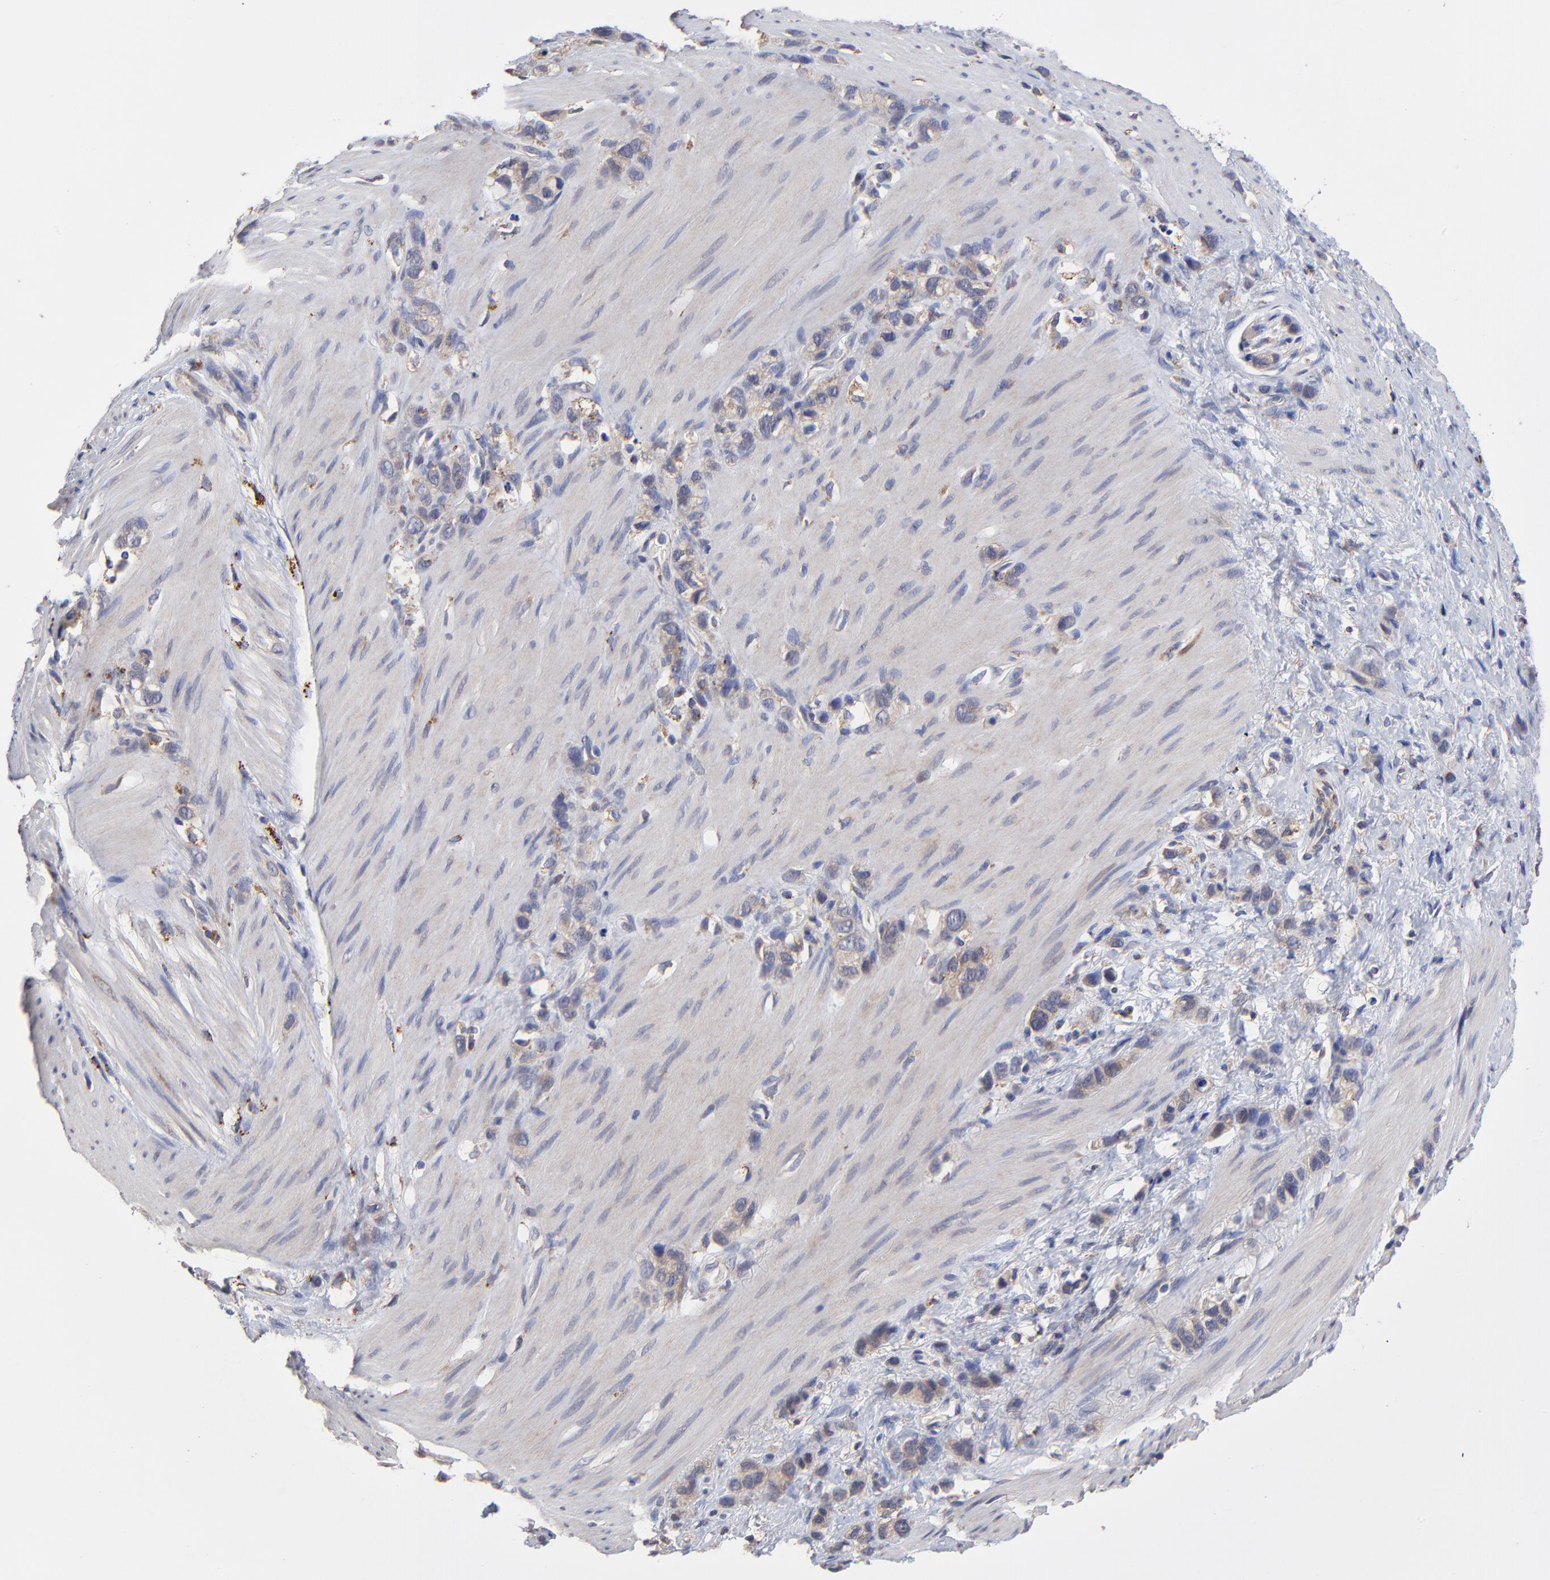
{"staining": {"intensity": "weak", "quantity": "25%-75%", "location": "cytoplasmic/membranous"}, "tissue": "stomach cancer", "cell_type": "Tumor cells", "image_type": "cancer", "snomed": [{"axis": "morphology", "description": "Normal tissue, NOS"}, {"axis": "morphology", "description": "Adenocarcinoma, NOS"}, {"axis": "morphology", "description": "Adenocarcinoma, High grade"}, {"axis": "topography", "description": "Stomach, upper"}, {"axis": "topography", "description": "Stomach"}], "caption": "Weak cytoplasmic/membranous expression is identified in approximately 25%-75% of tumor cells in adenocarcinoma (stomach).", "gene": "PDE4B", "patient": {"sex": "female", "age": 65}}